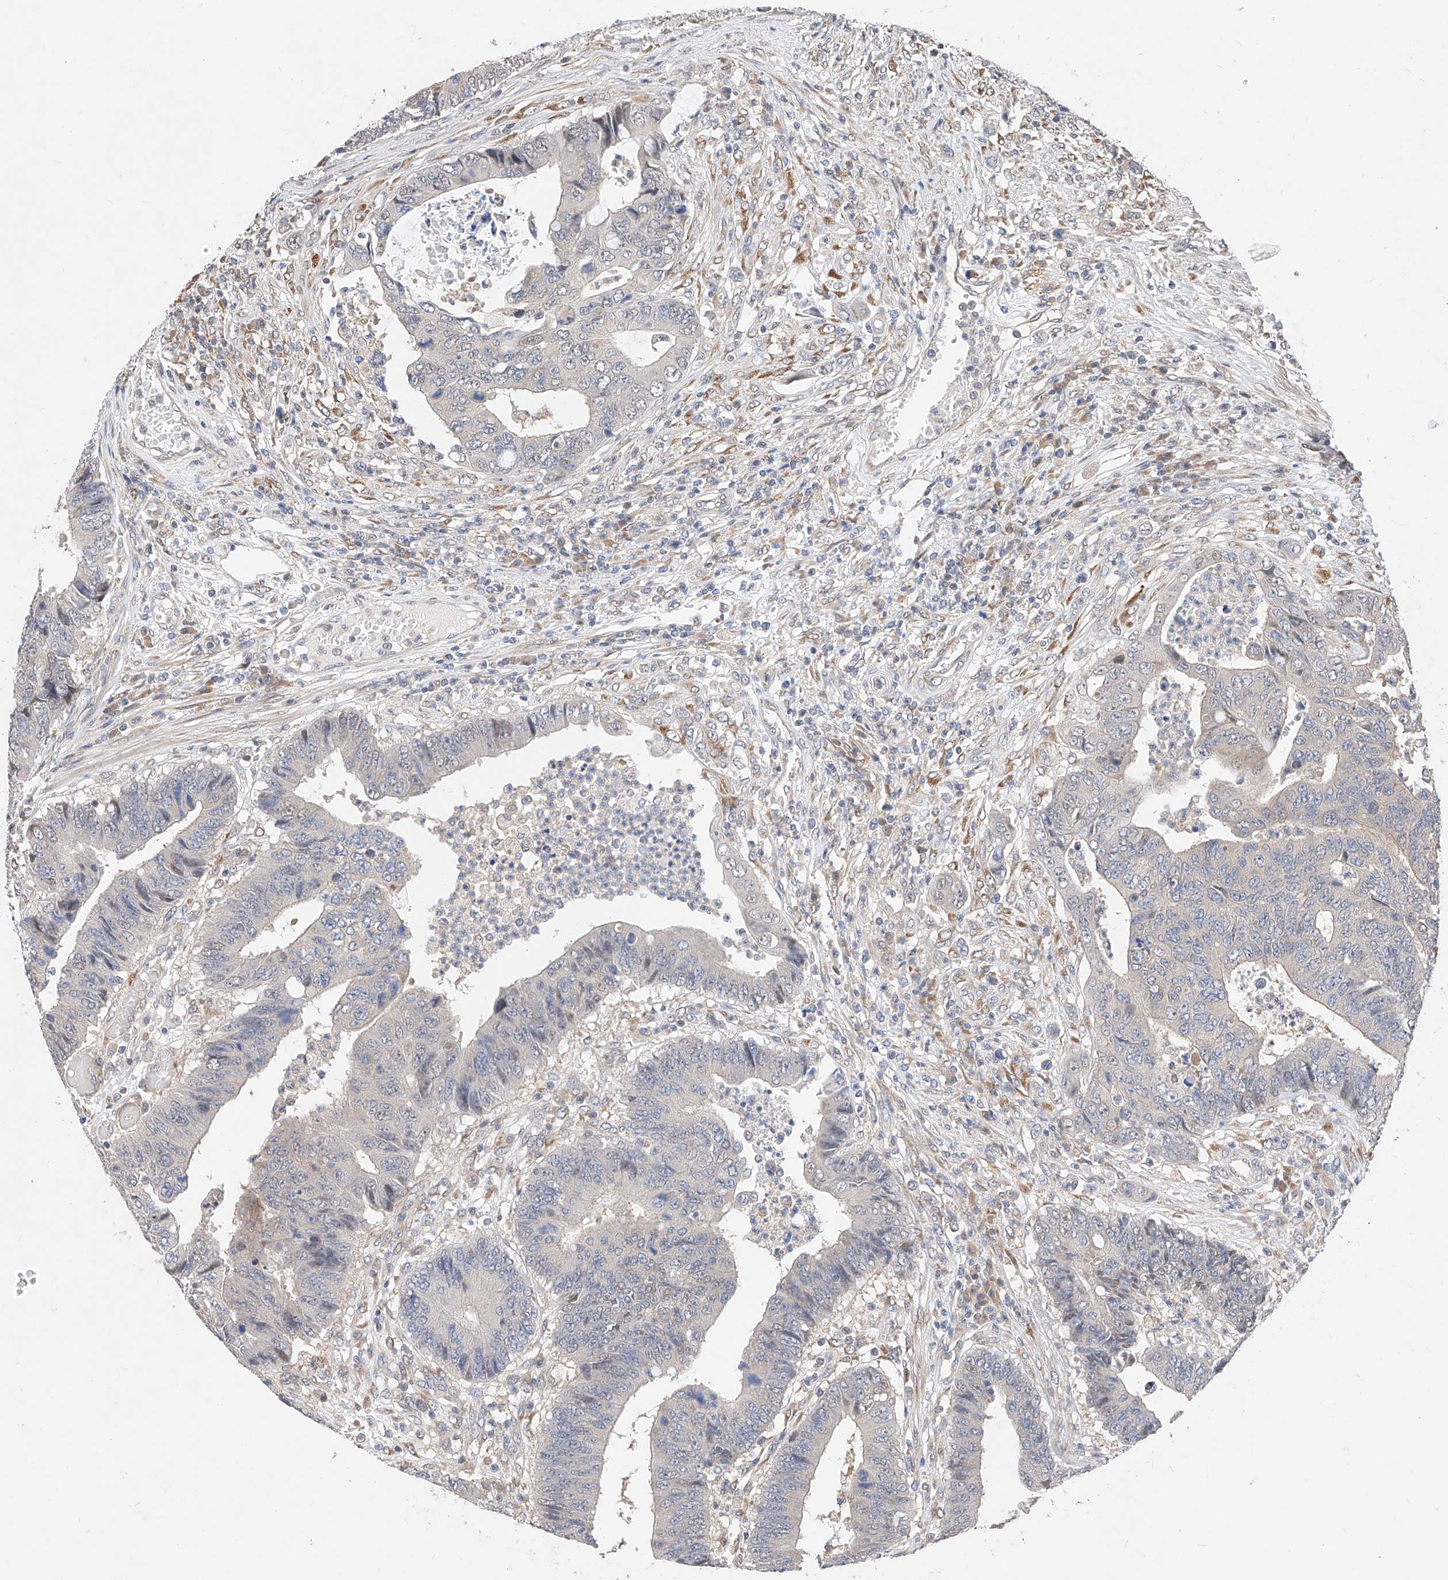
{"staining": {"intensity": "negative", "quantity": "none", "location": "none"}, "tissue": "colorectal cancer", "cell_type": "Tumor cells", "image_type": "cancer", "snomed": [{"axis": "morphology", "description": "Adenocarcinoma, NOS"}, {"axis": "topography", "description": "Rectum"}], "caption": "There is no significant staining in tumor cells of colorectal adenocarcinoma.", "gene": "ZSCAN4", "patient": {"sex": "male", "age": 84}}